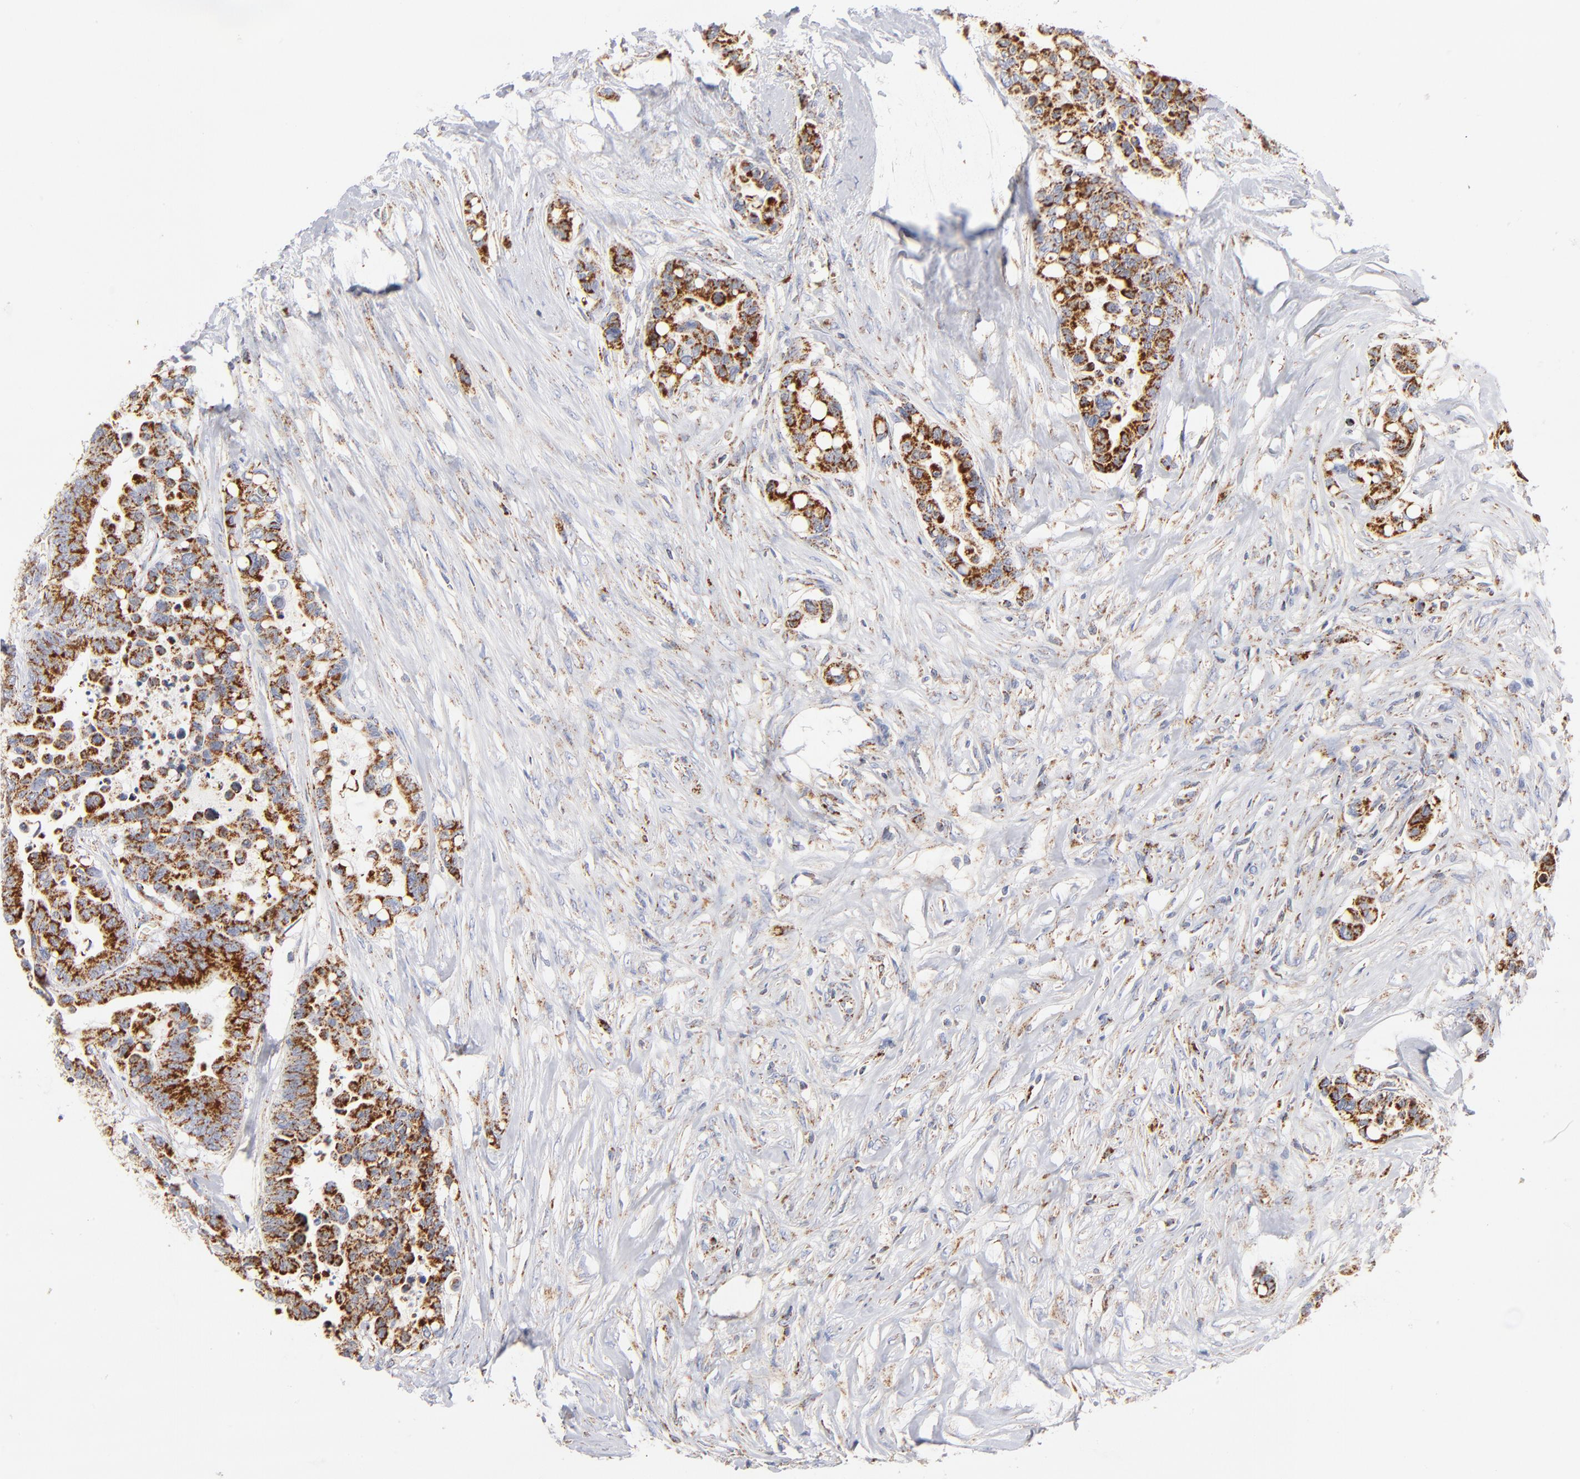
{"staining": {"intensity": "moderate", "quantity": ">75%", "location": "cytoplasmic/membranous"}, "tissue": "colorectal cancer", "cell_type": "Tumor cells", "image_type": "cancer", "snomed": [{"axis": "morphology", "description": "Adenocarcinoma, NOS"}, {"axis": "topography", "description": "Colon"}], "caption": "Immunohistochemical staining of human colorectal adenocarcinoma demonstrates medium levels of moderate cytoplasmic/membranous protein expression in about >75% of tumor cells. (IHC, brightfield microscopy, high magnification).", "gene": "DLAT", "patient": {"sex": "male", "age": 82}}